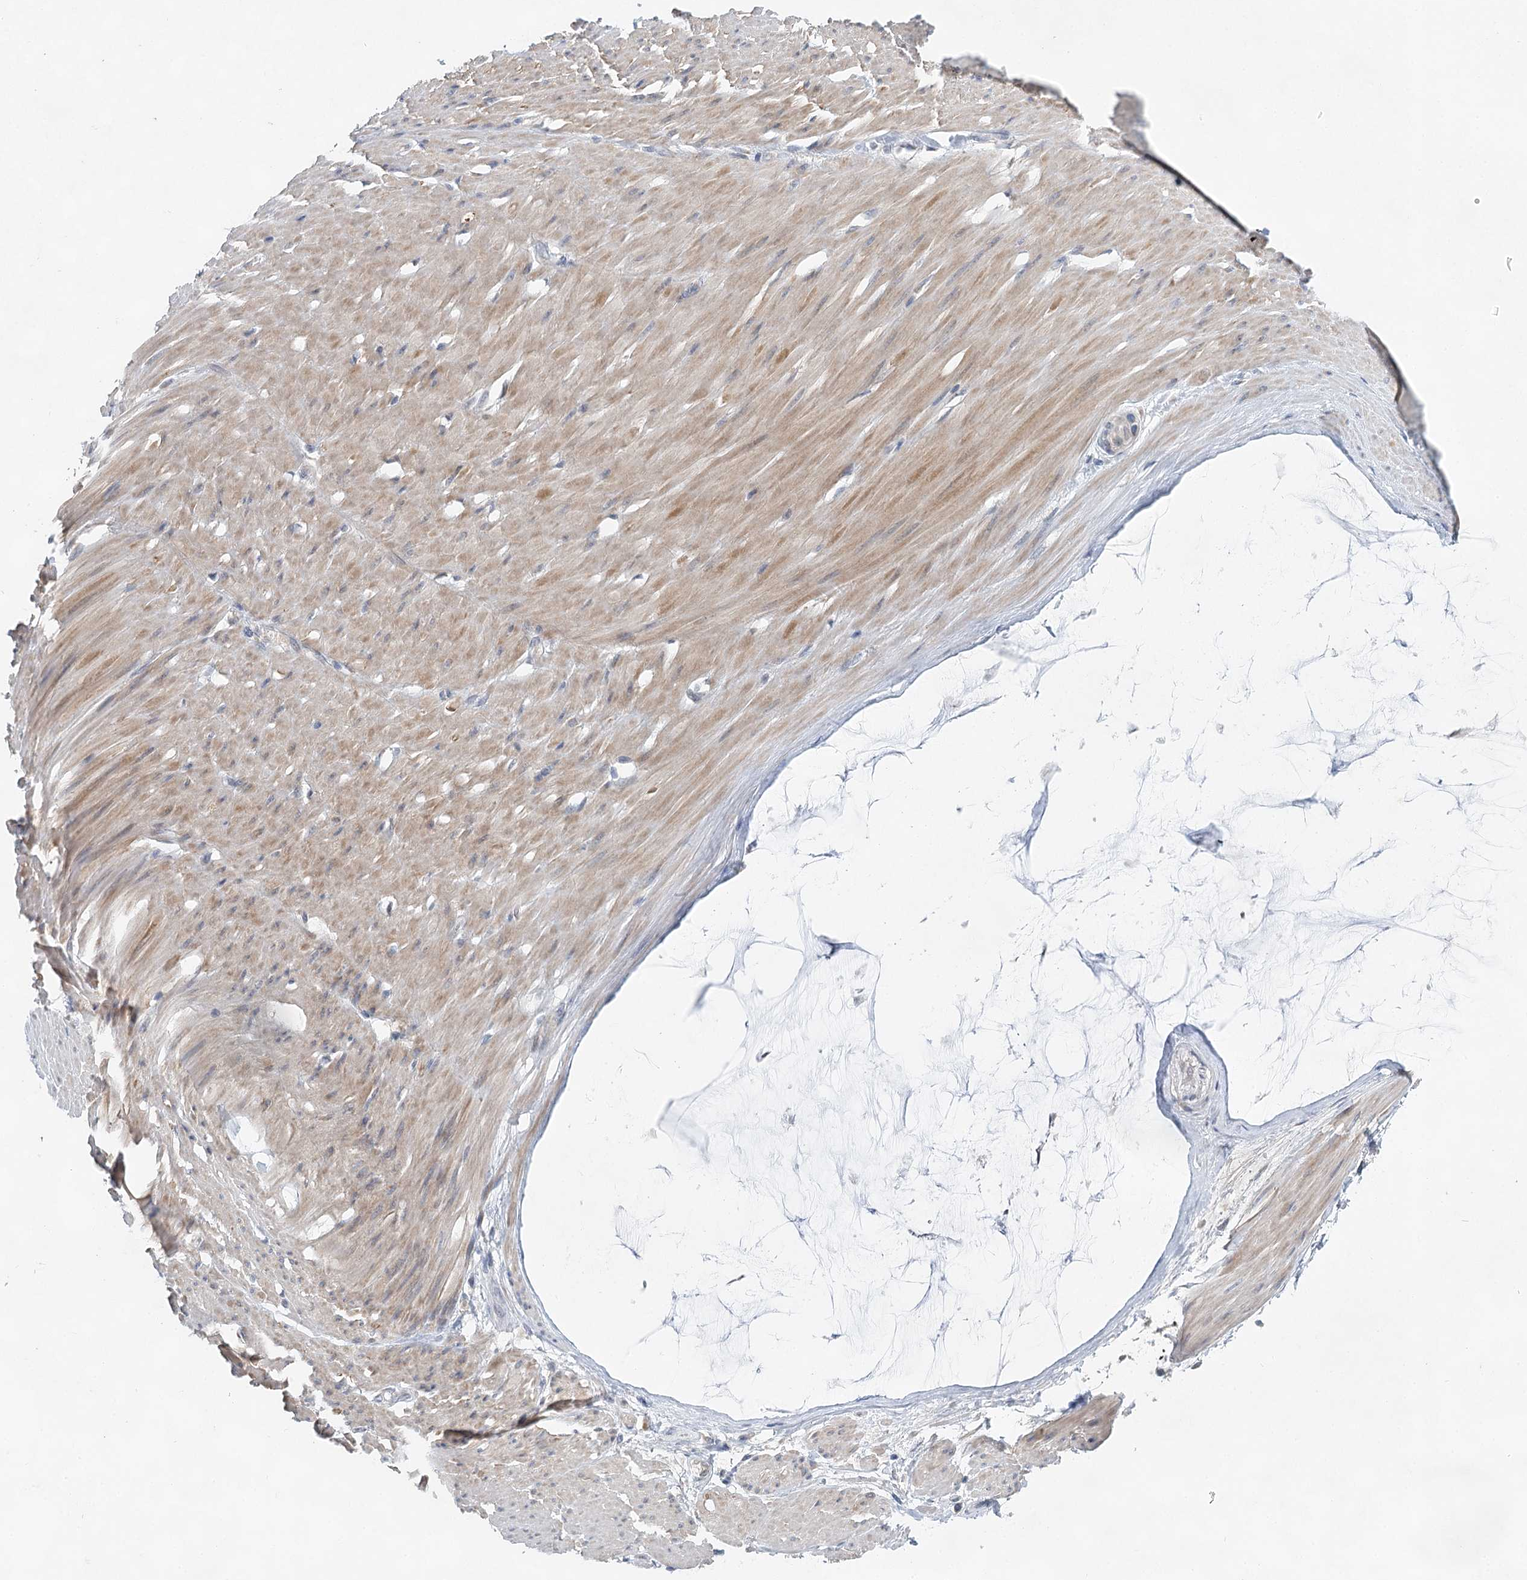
{"staining": {"intensity": "weak", "quantity": "<25%", "location": "cytoplasmic/membranous"}, "tissue": "ovarian cancer", "cell_type": "Tumor cells", "image_type": "cancer", "snomed": [{"axis": "morphology", "description": "Cystadenocarcinoma, mucinous, NOS"}, {"axis": "topography", "description": "Ovary"}], "caption": "IHC photomicrograph of neoplastic tissue: human ovarian mucinous cystadenocarcinoma stained with DAB (3,3'-diaminobenzidine) displays no significant protein positivity in tumor cells.", "gene": "BLTP1", "patient": {"sex": "female", "age": 39}}